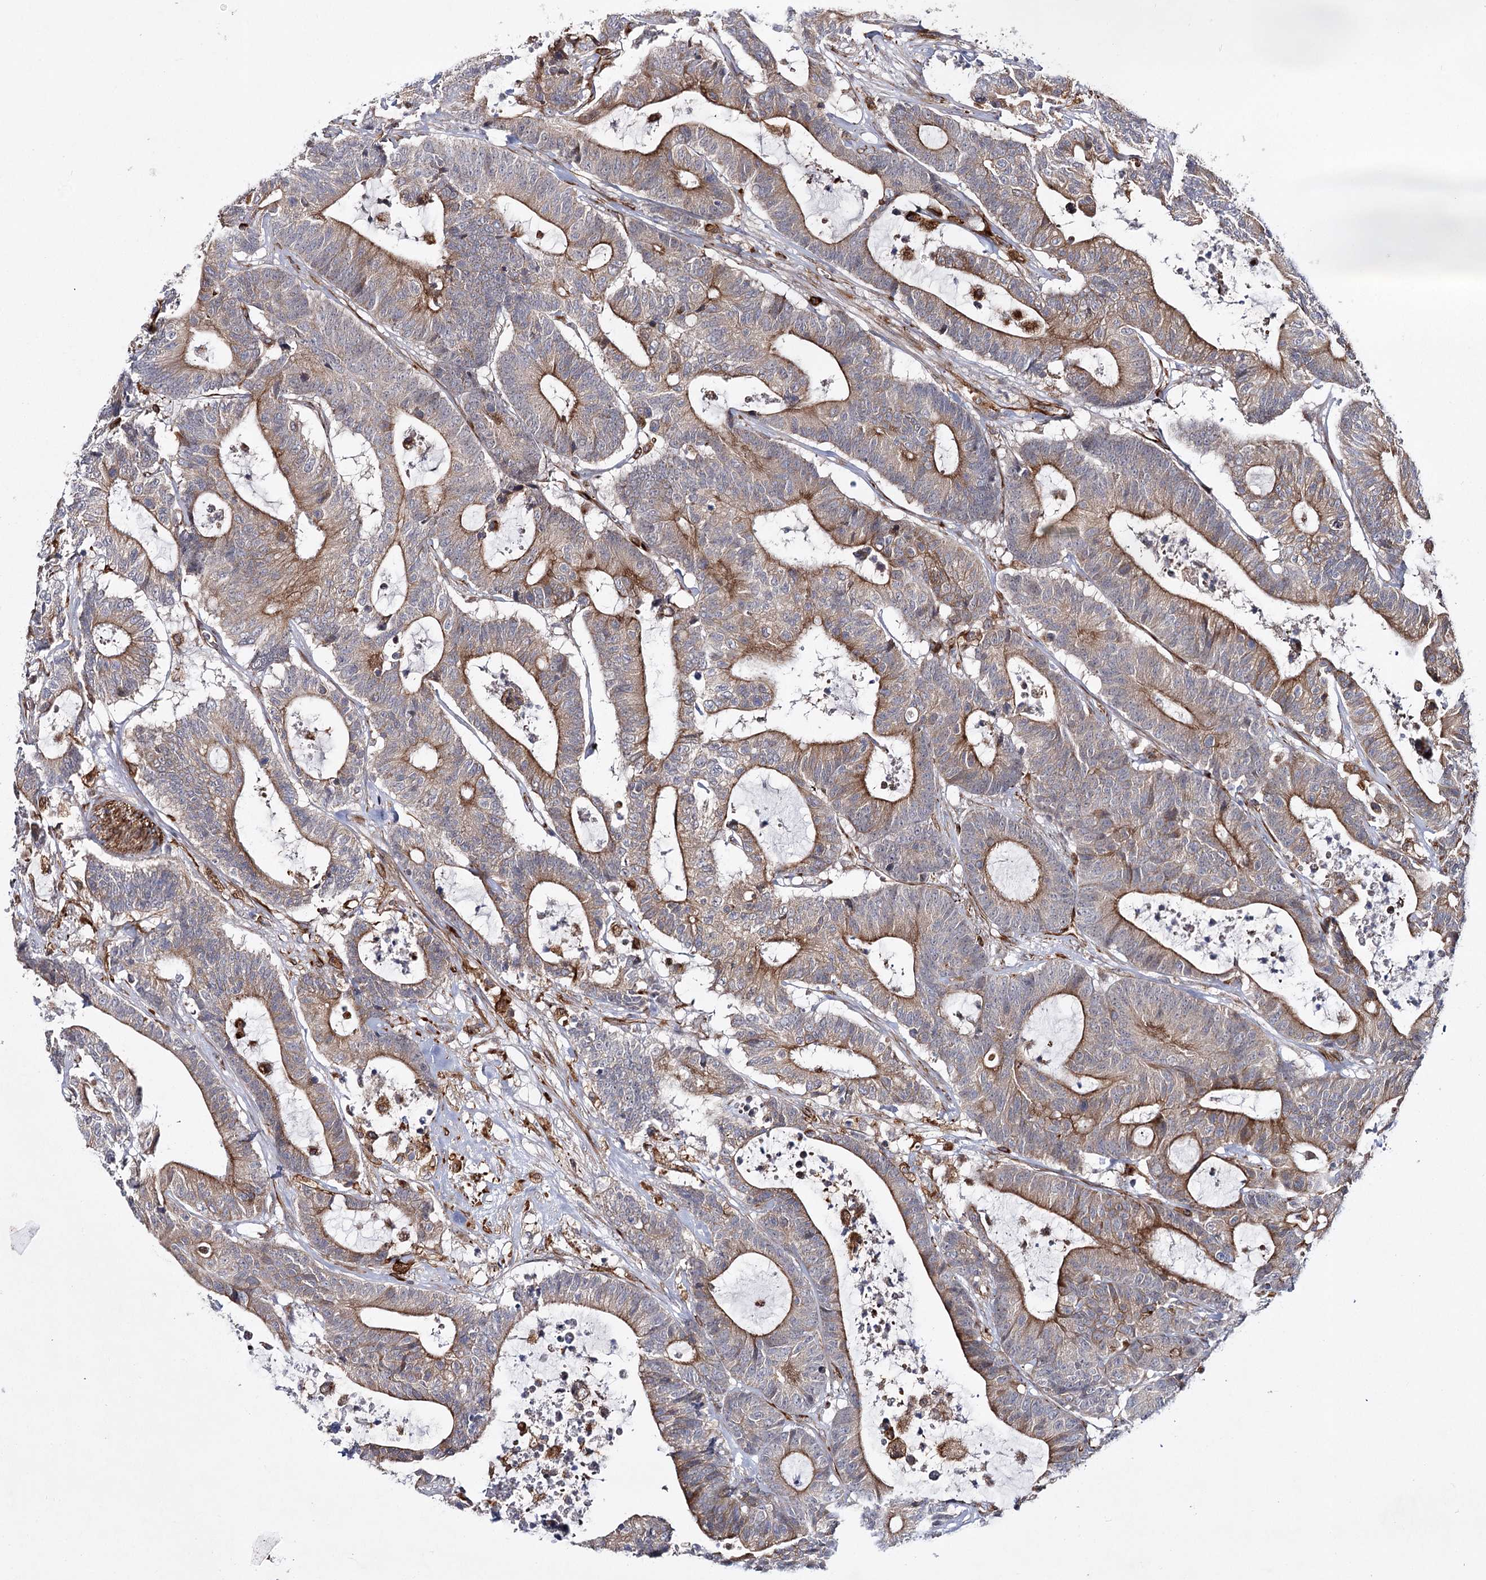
{"staining": {"intensity": "moderate", "quantity": ">75%", "location": "cytoplasmic/membranous"}, "tissue": "colorectal cancer", "cell_type": "Tumor cells", "image_type": "cancer", "snomed": [{"axis": "morphology", "description": "Adenocarcinoma, NOS"}, {"axis": "topography", "description": "Colon"}], "caption": "A medium amount of moderate cytoplasmic/membranous staining is present in about >75% of tumor cells in colorectal cancer tissue. (DAB (3,3'-diaminobenzidine) IHC with brightfield microscopy, high magnification).", "gene": "DPEP2", "patient": {"sex": "female", "age": 84}}